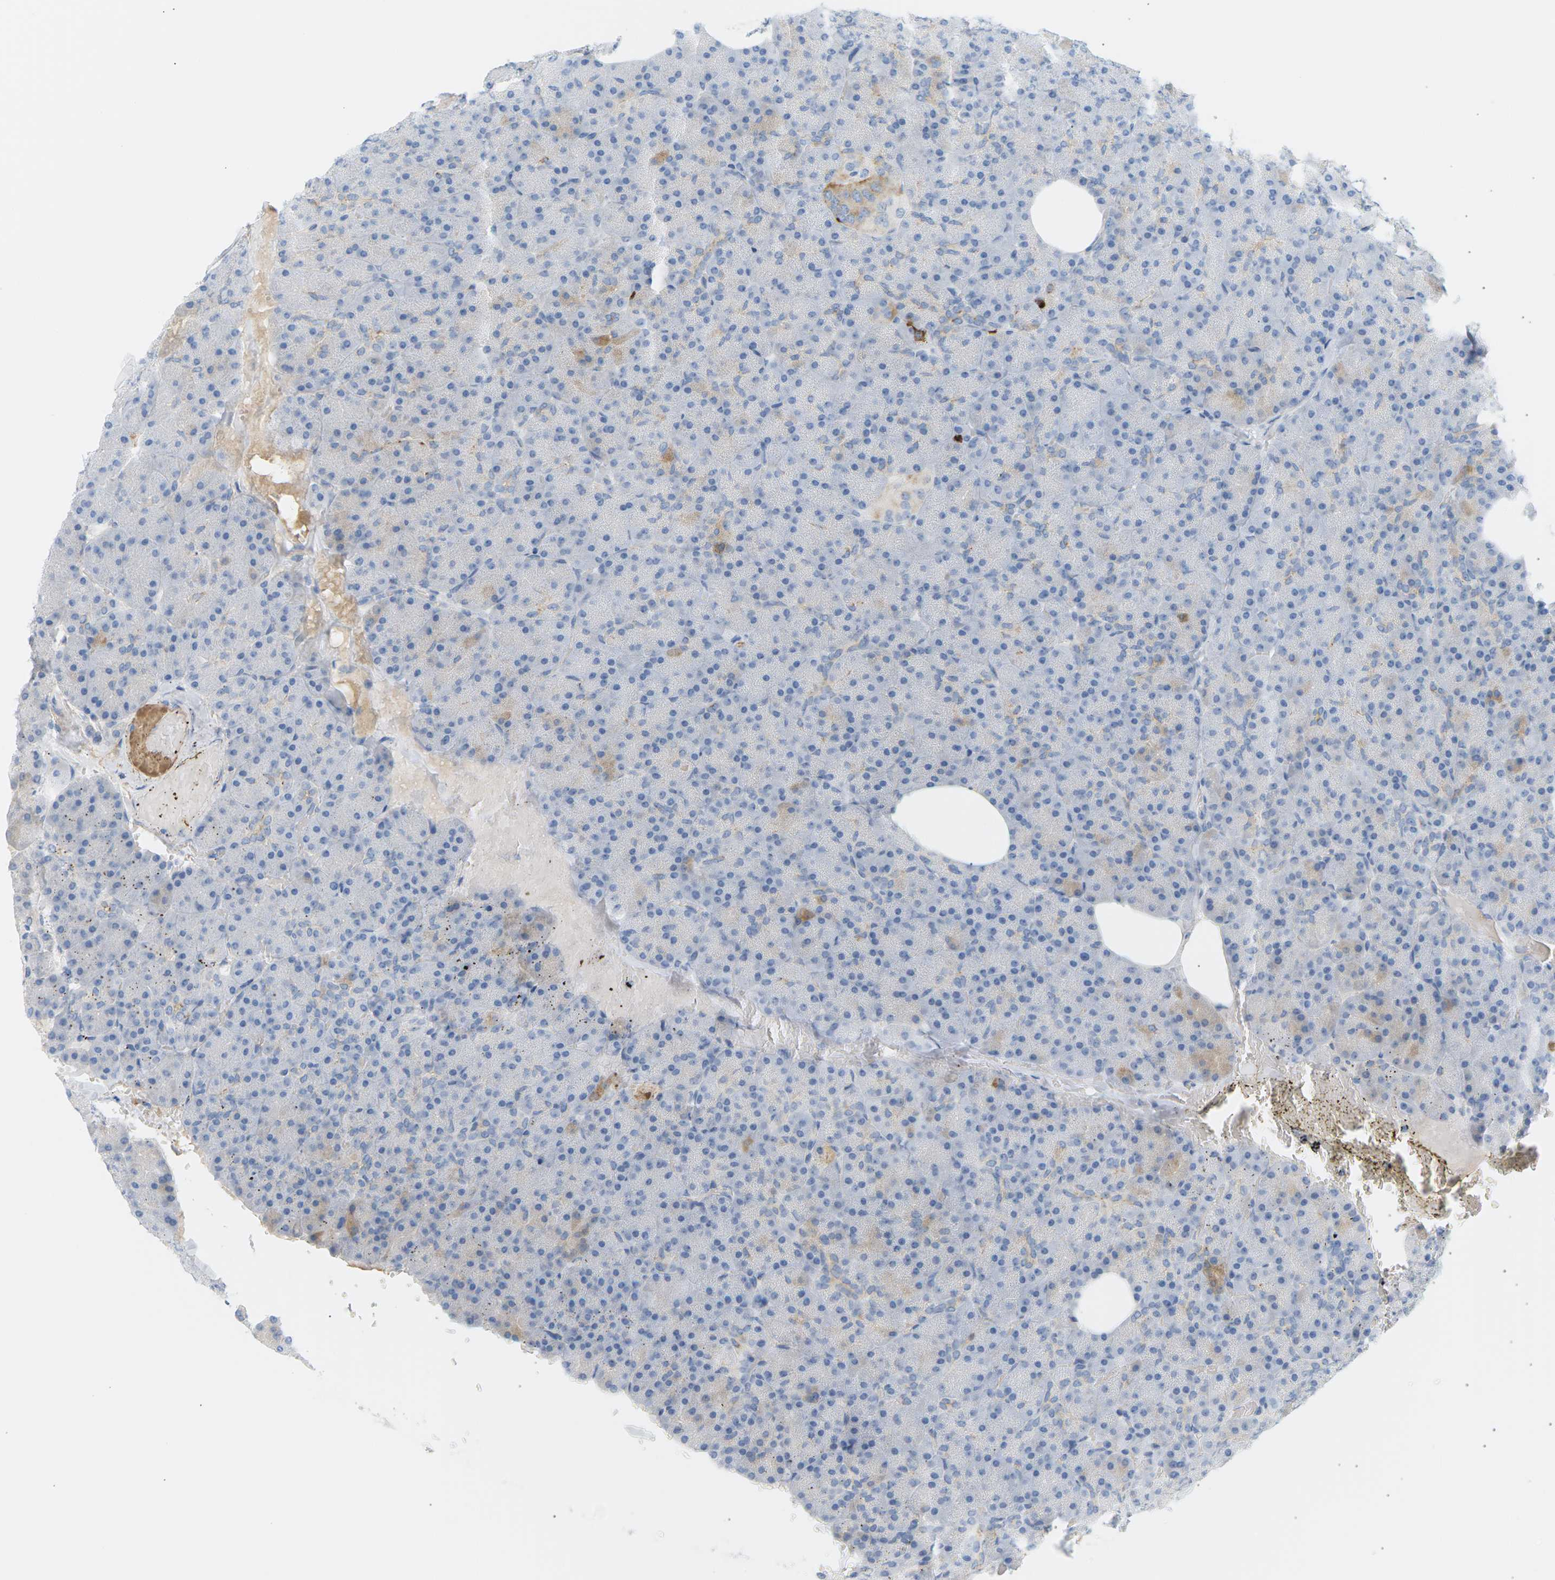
{"staining": {"intensity": "moderate", "quantity": "<25%", "location": "cytoplasmic/membranous"}, "tissue": "pancreas", "cell_type": "Exocrine glandular cells", "image_type": "normal", "snomed": [{"axis": "morphology", "description": "Normal tissue, NOS"}, {"axis": "topography", "description": "Pancreas"}], "caption": "Immunohistochemistry (IHC) photomicrograph of benign human pancreas stained for a protein (brown), which reveals low levels of moderate cytoplasmic/membranous expression in about <25% of exocrine glandular cells.", "gene": "CLU", "patient": {"sex": "female", "age": 35}}